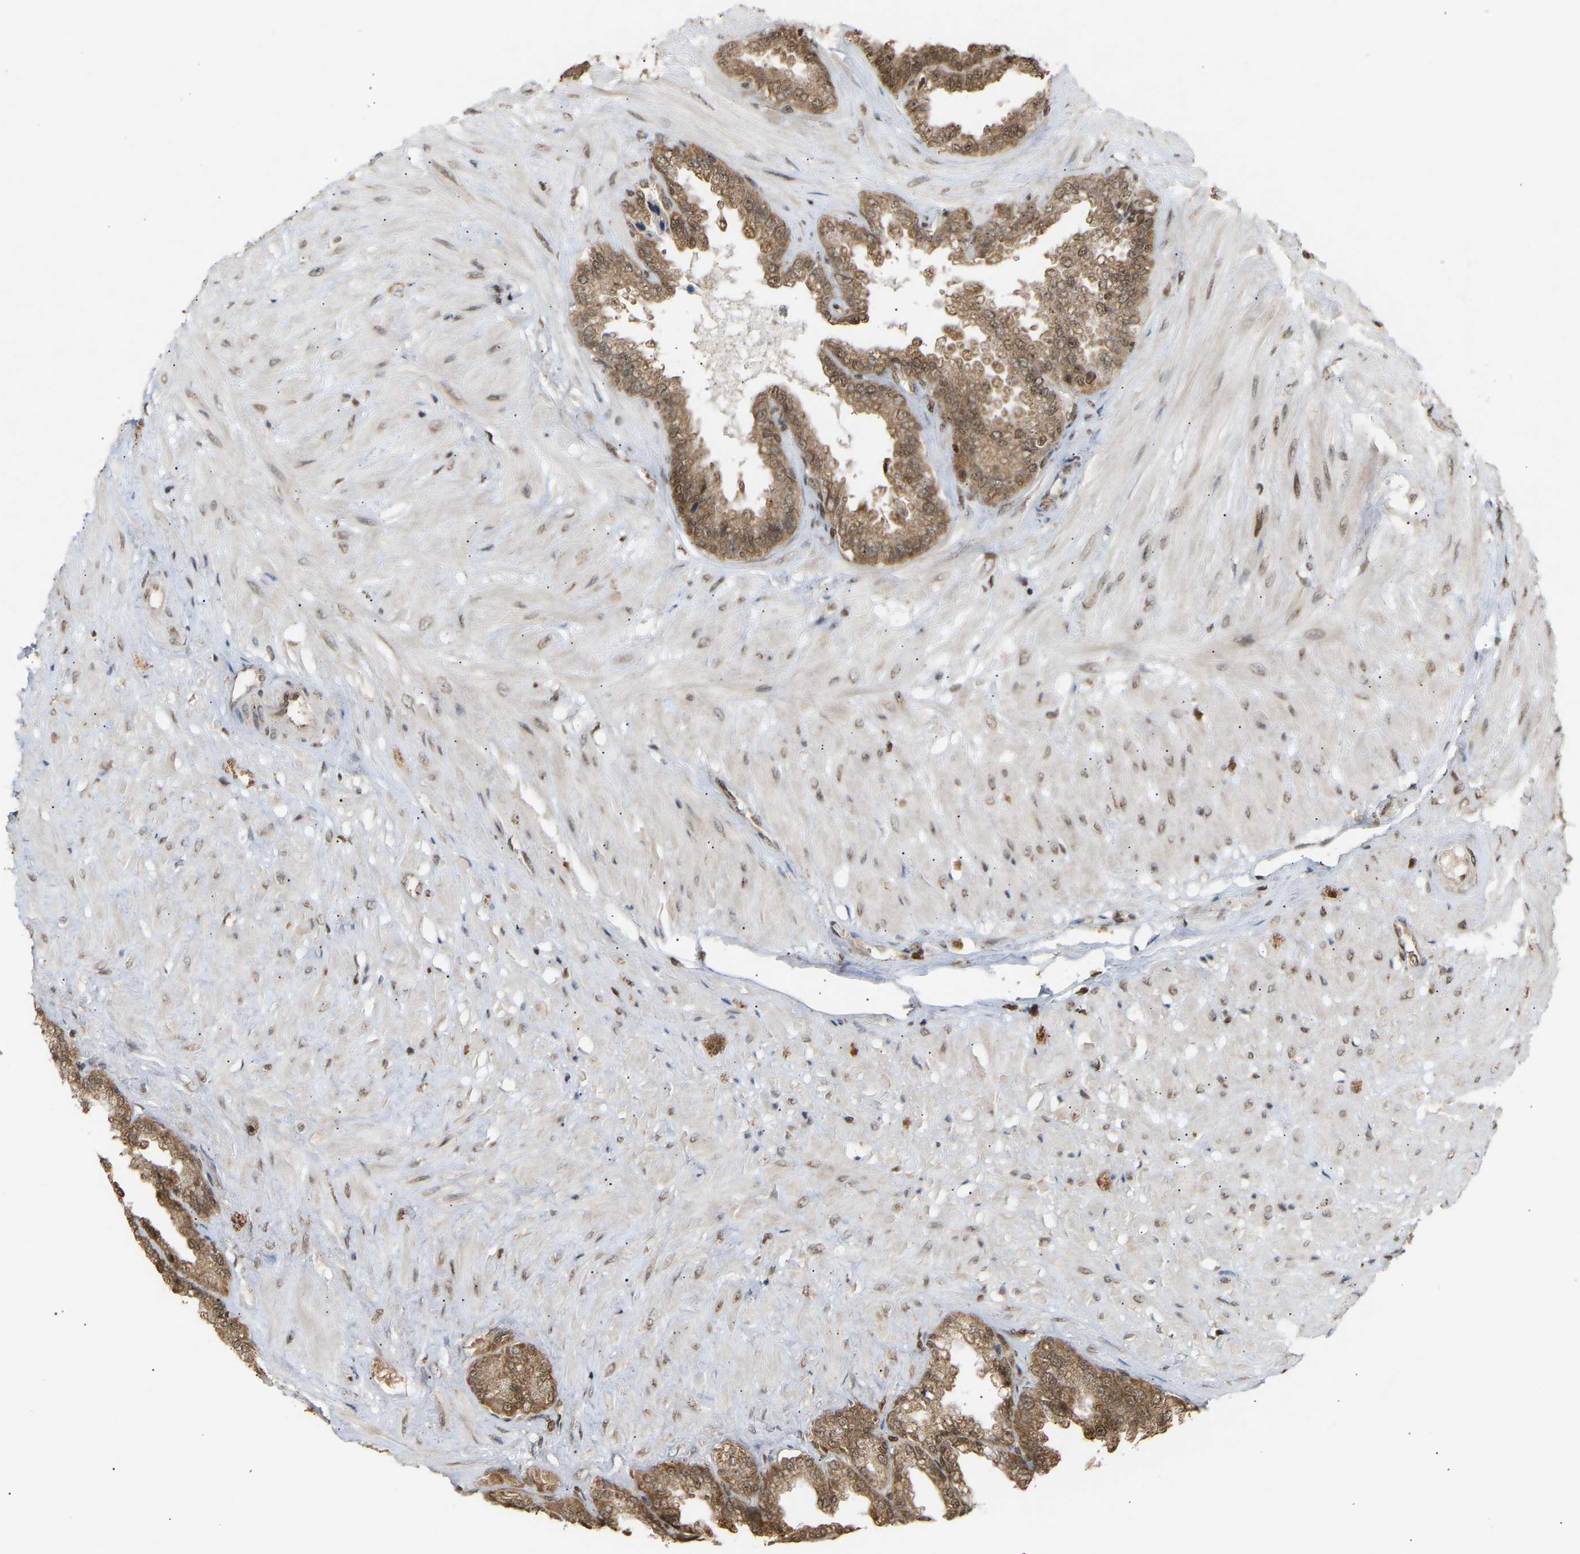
{"staining": {"intensity": "strong", "quantity": ">75%", "location": "cytoplasmic/membranous,nuclear"}, "tissue": "seminal vesicle", "cell_type": "Glandular cells", "image_type": "normal", "snomed": [{"axis": "morphology", "description": "Normal tissue, NOS"}, {"axis": "topography", "description": "Seminal veicle"}], "caption": "Seminal vesicle stained with DAB immunohistochemistry shows high levels of strong cytoplasmic/membranous,nuclear positivity in approximately >75% of glandular cells. (DAB (3,3'-diaminobenzidine) IHC with brightfield microscopy, high magnification).", "gene": "ALYREF", "patient": {"sex": "male", "age": 46}}